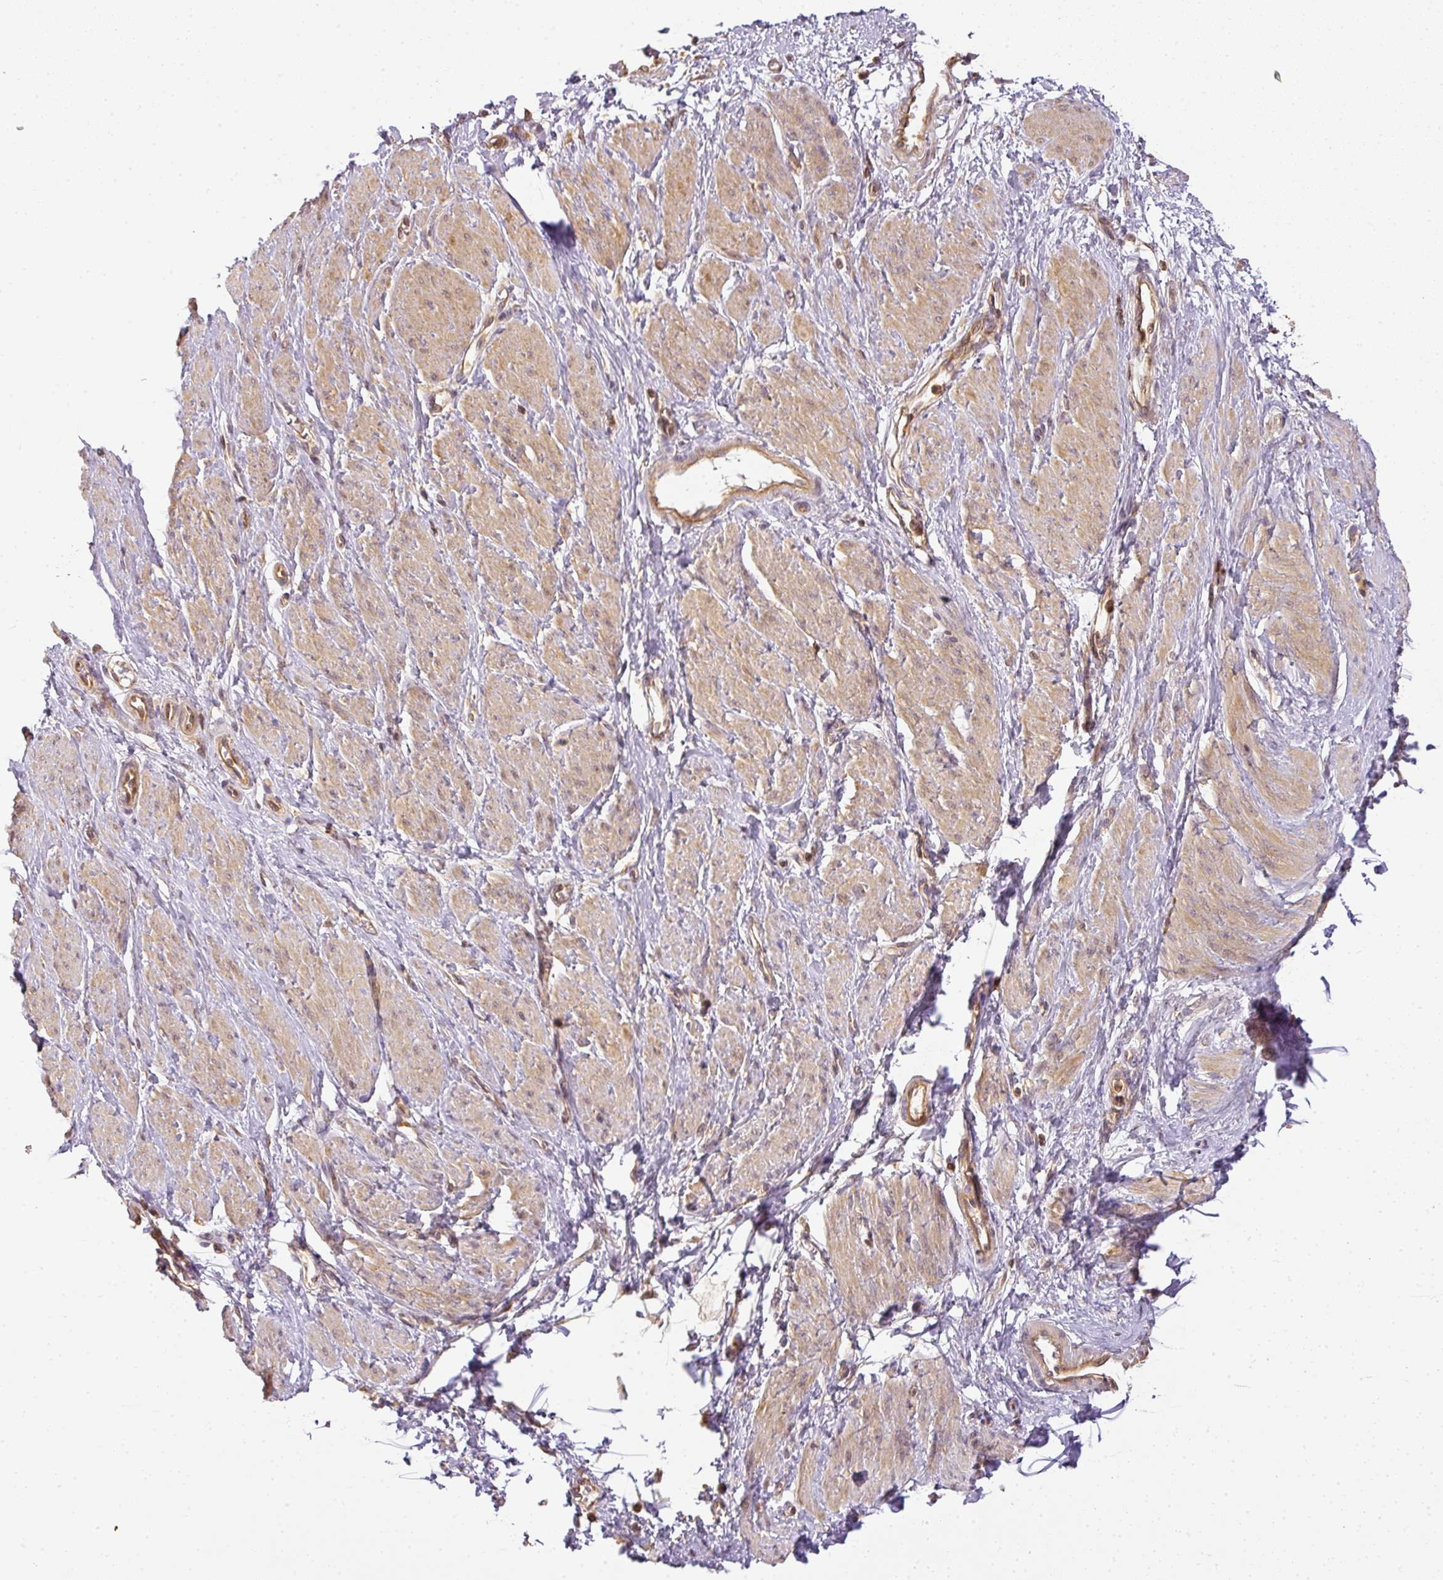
{"staining": {"intensity": "moderate", "quantity": "25%-75%", "location": "cytoplasmic/membranous"}, "tissue": "smooth muscle", "cell_type": "Smooth muscle cells", "image_type": "normal", "snomed": [{"axis": "morphology", "description": "Normal tissue, NOS"}, {"axis": "topography", "description": "Smooth muscle"}, {"axis": "topography", "description": "Uterus"}], "caption": "IHC image of benign smooth muscle: human smooth muscle stained using IHC shows medium levels of moderate protein expression localized specifically in the cytoplasmic/membranous of smooth muscle cells, appearing as a cytoplasmic/membranous brown color.", "gene": "TCL1B", "patient": {"sex": "female", "age": 39}}